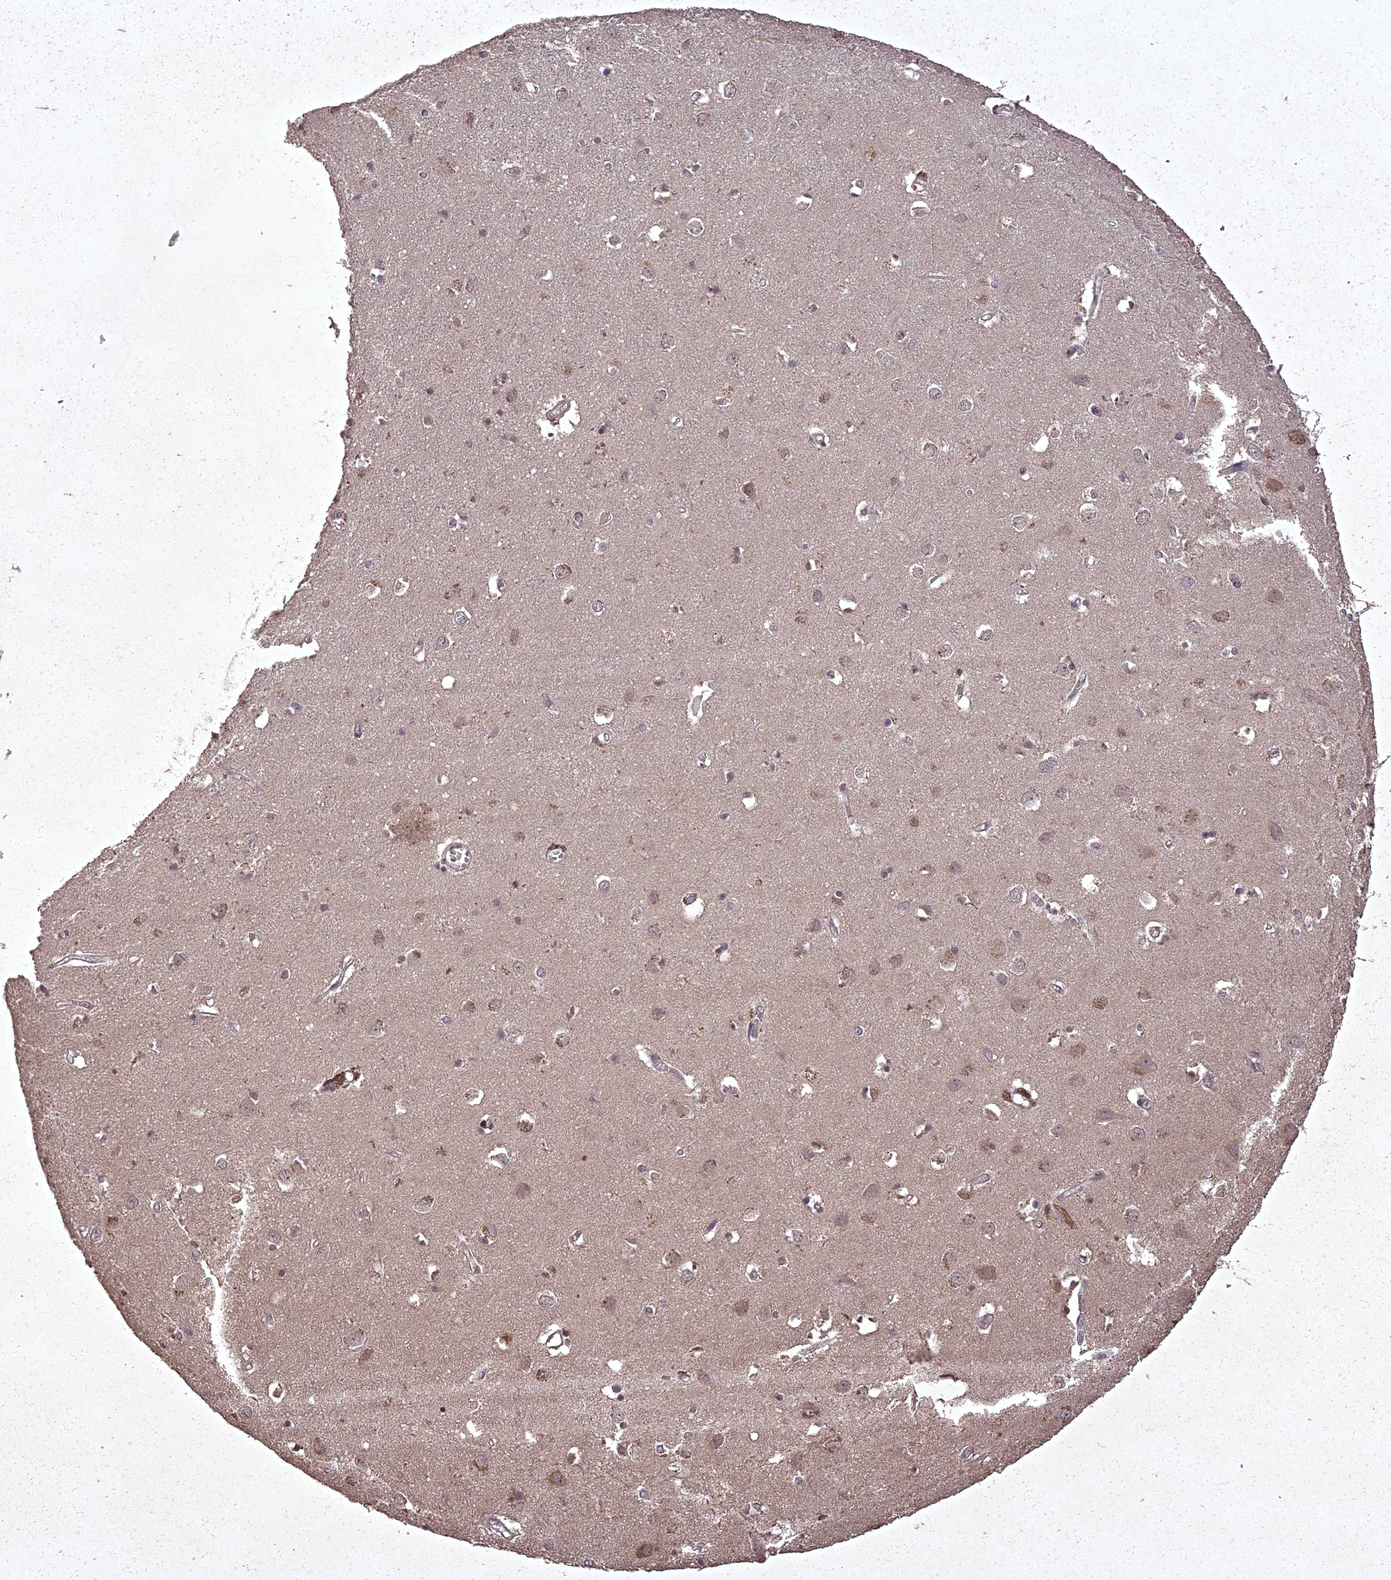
{"staining": {"intensity": "negative", "quantity": "none", "location": "none"}, "tissue": "cerebral cortex", "cell_type": "Endothelial cells", "image_type": "normal", "snomed": [{"axis": "morphology", "description": "Normal tissue, NOS"}, {"axis": "topography", "description": "Cerebral cortex"}], "caption": "This histopathology image is of unremarkable cerebral cortex stained with immunohistochemistry (IHC) to label a protein in brown with the nuclei are counter-stained blue. There is no positivity in endothelial cells.", "gene": "ING5", "patient": {"sex": "female", "age": 64}}